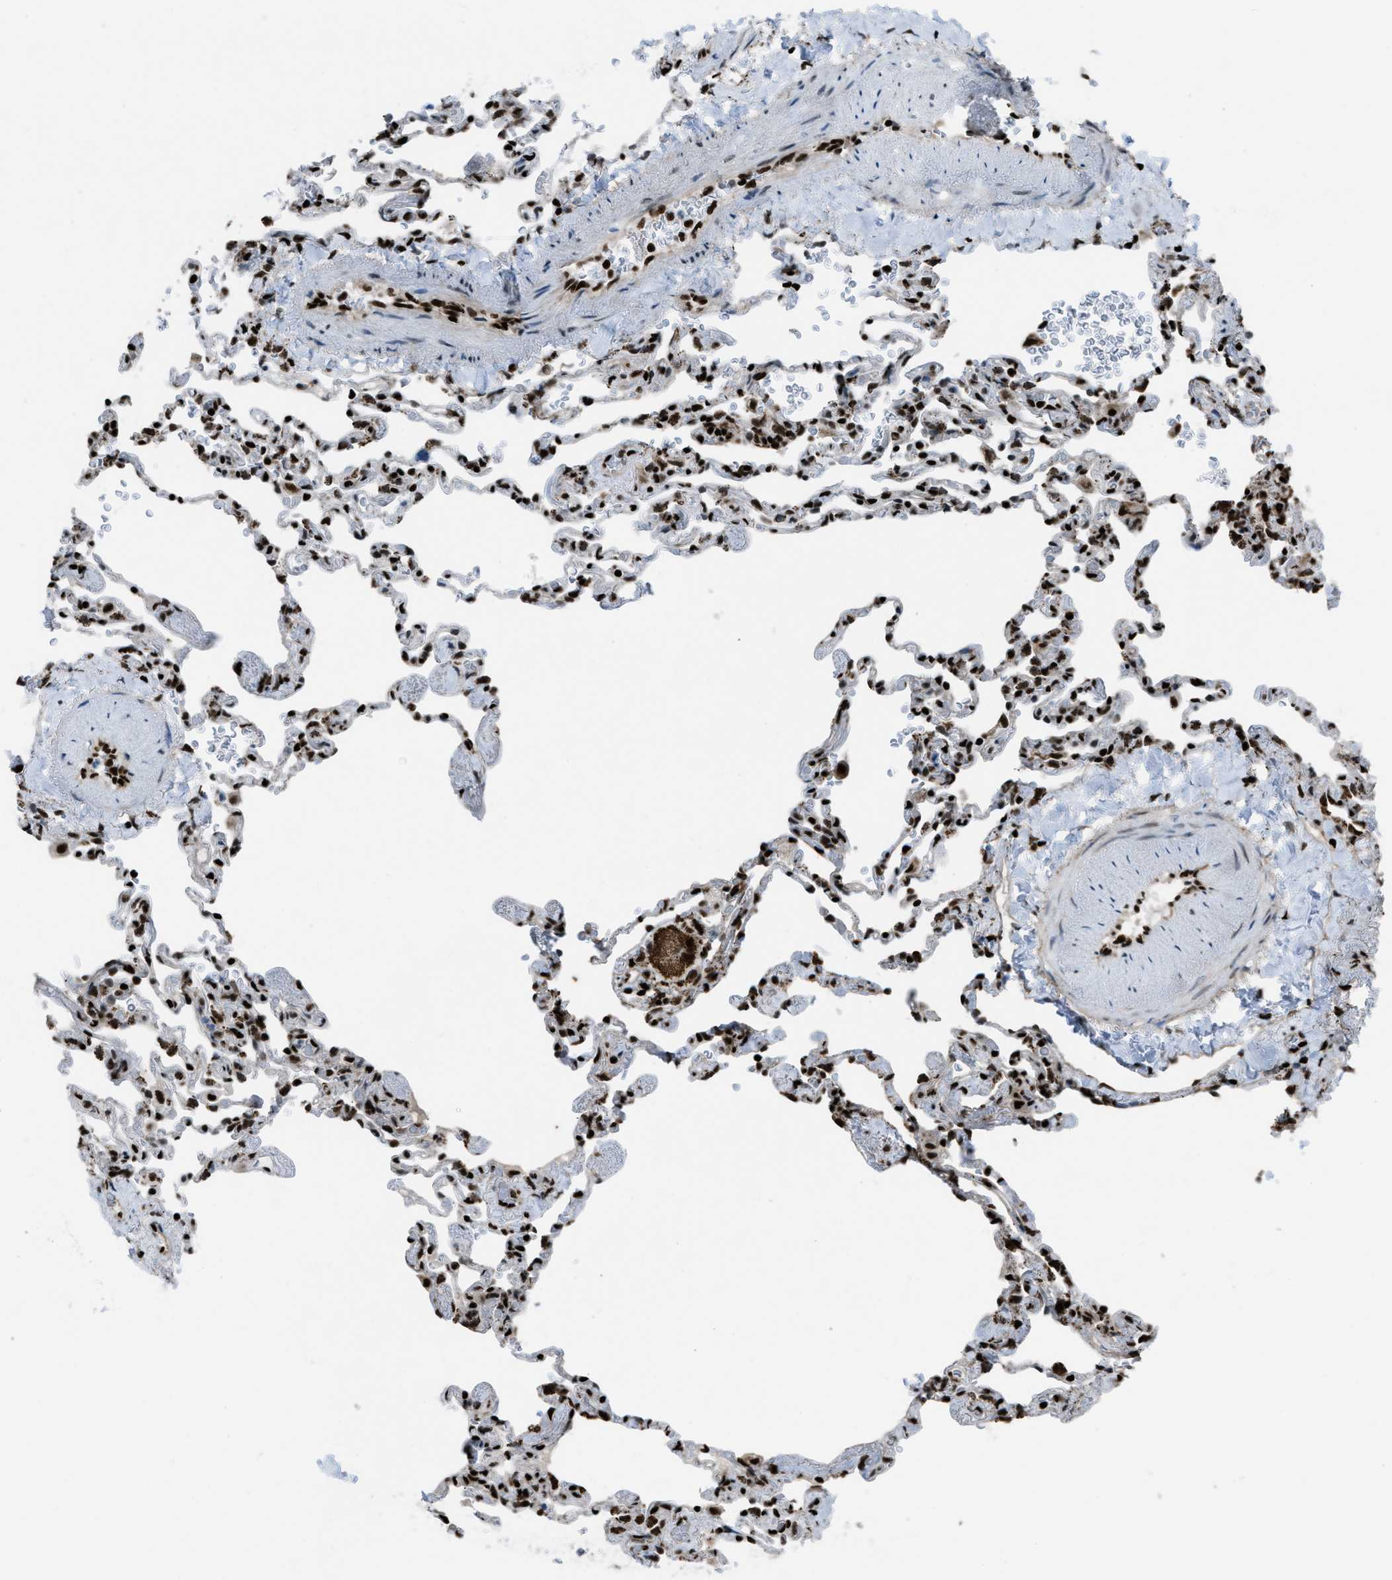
{"staining": {"intensity": "strong", "quantity": "25%-75%", "location": "nuclear"}, "tissue": "lung", "cell_type": "Alveolar cells", "image_type": "normal", "snomed": [{"axis": "morphology", "description": "Normal tissue, NOS"}, {"axis": "topography", "description": "Lung"}], "caption": "This is a micrograph of immunohistochemistry (IHC) staining of unremarkable lung, which shows strong expression in the nuclear of alveolar cells.", "gene": "SLFN5", "patient": {"sex": "male", "age": 59}}